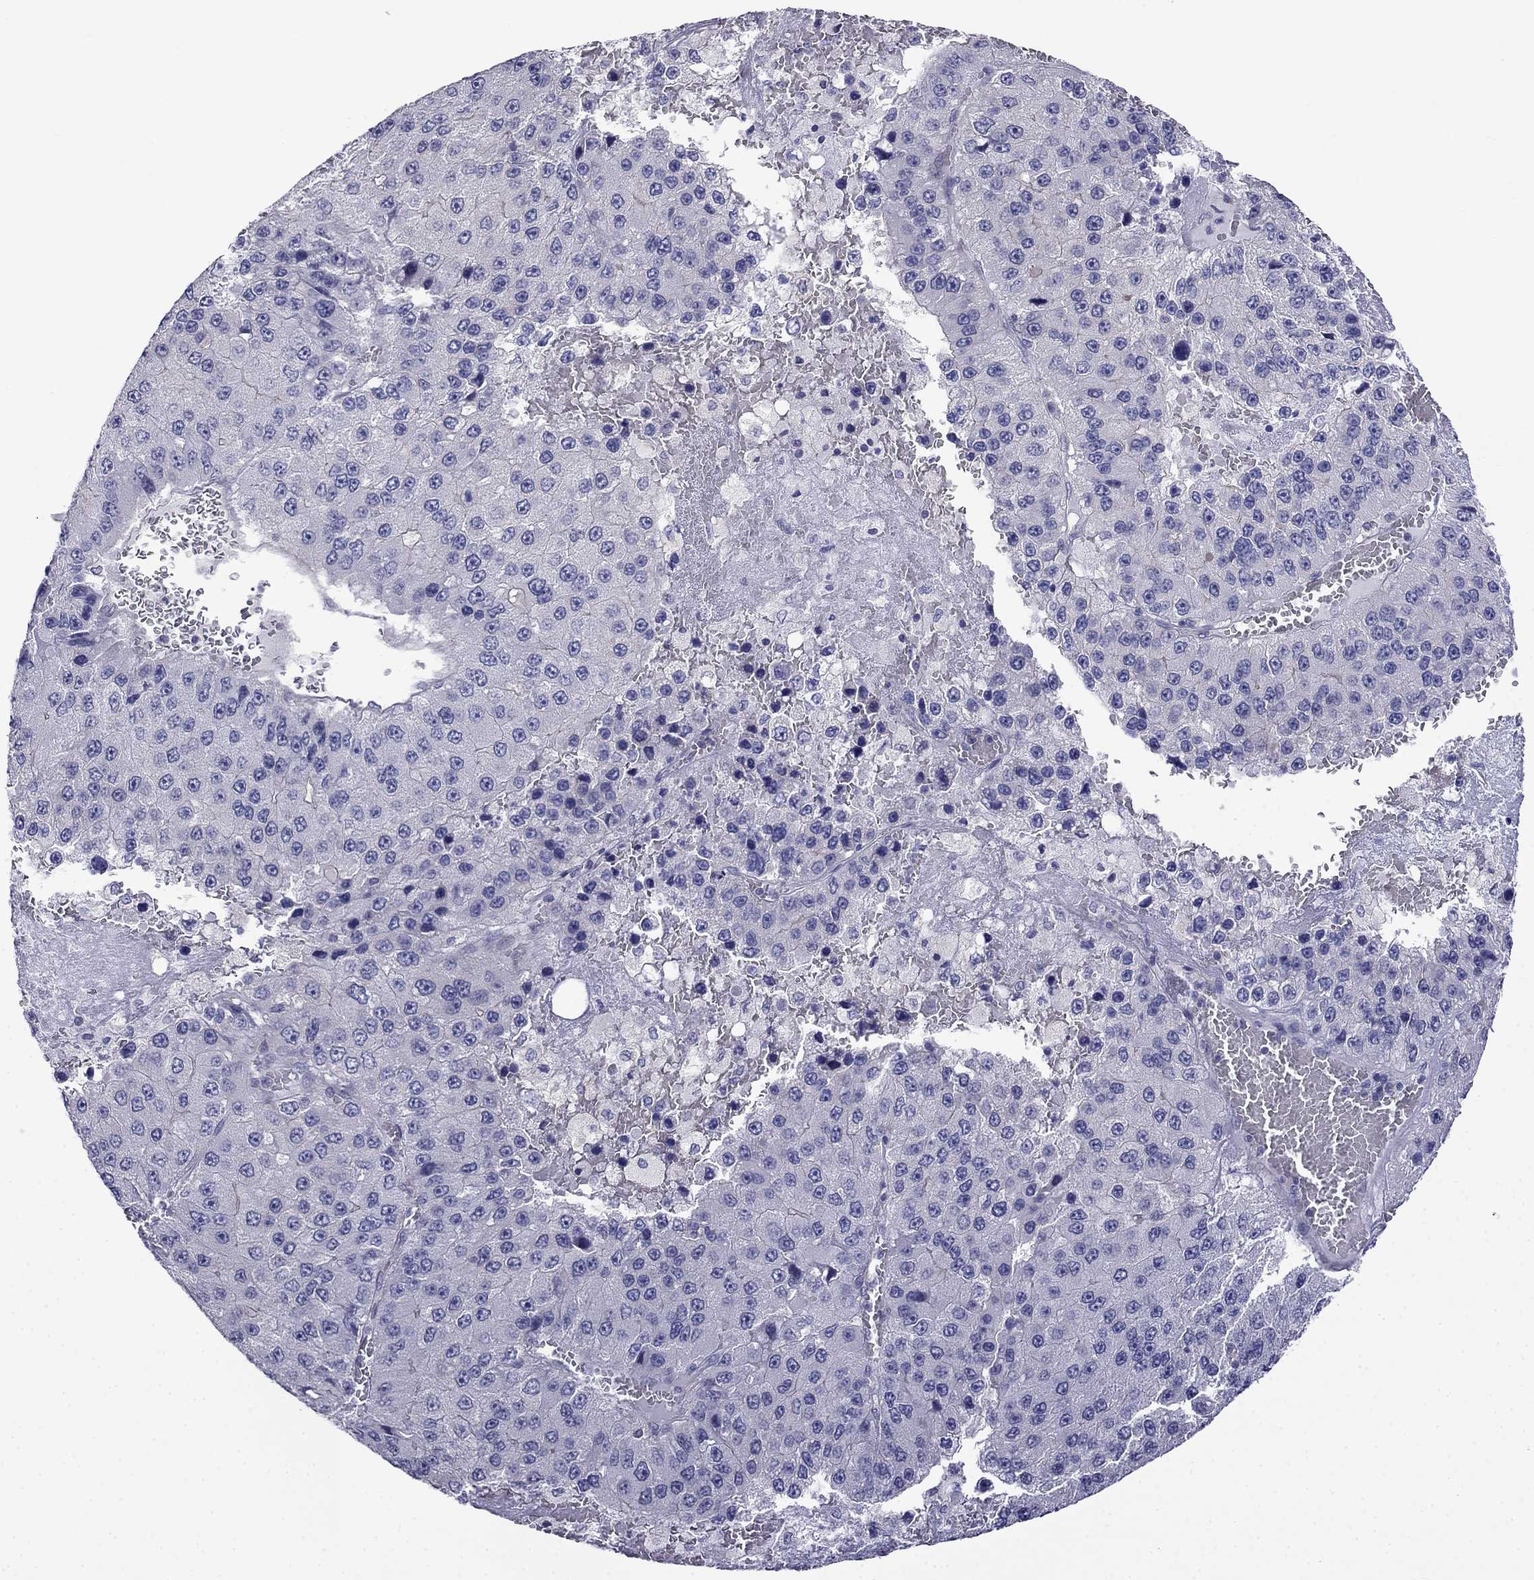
{"staining": {"intensity": "negative", "quantity": "none", "location": "none"}, "tissue": "liver cancer", "cell_type": "Tumor cells", "image_type": "cancer", "snomed": [{"axis": "morphology", "description": "Carcinoma, Hepatocellular, NOS"}, {"axis": "topography", "description": "Liver"}], "caption": "Immunohistochemistry (IHC) photomicrograph of human liver cancer (hepatocellular carcinoma) stained for a protein (brown), which reveals no positivity in tumor cells. (DAB (3,3'-diaminobenzidine) immunohistochemistry (IHC), high magnification).", "gene": "PRR18", "patient": {"sex": "female", "age": 73}}